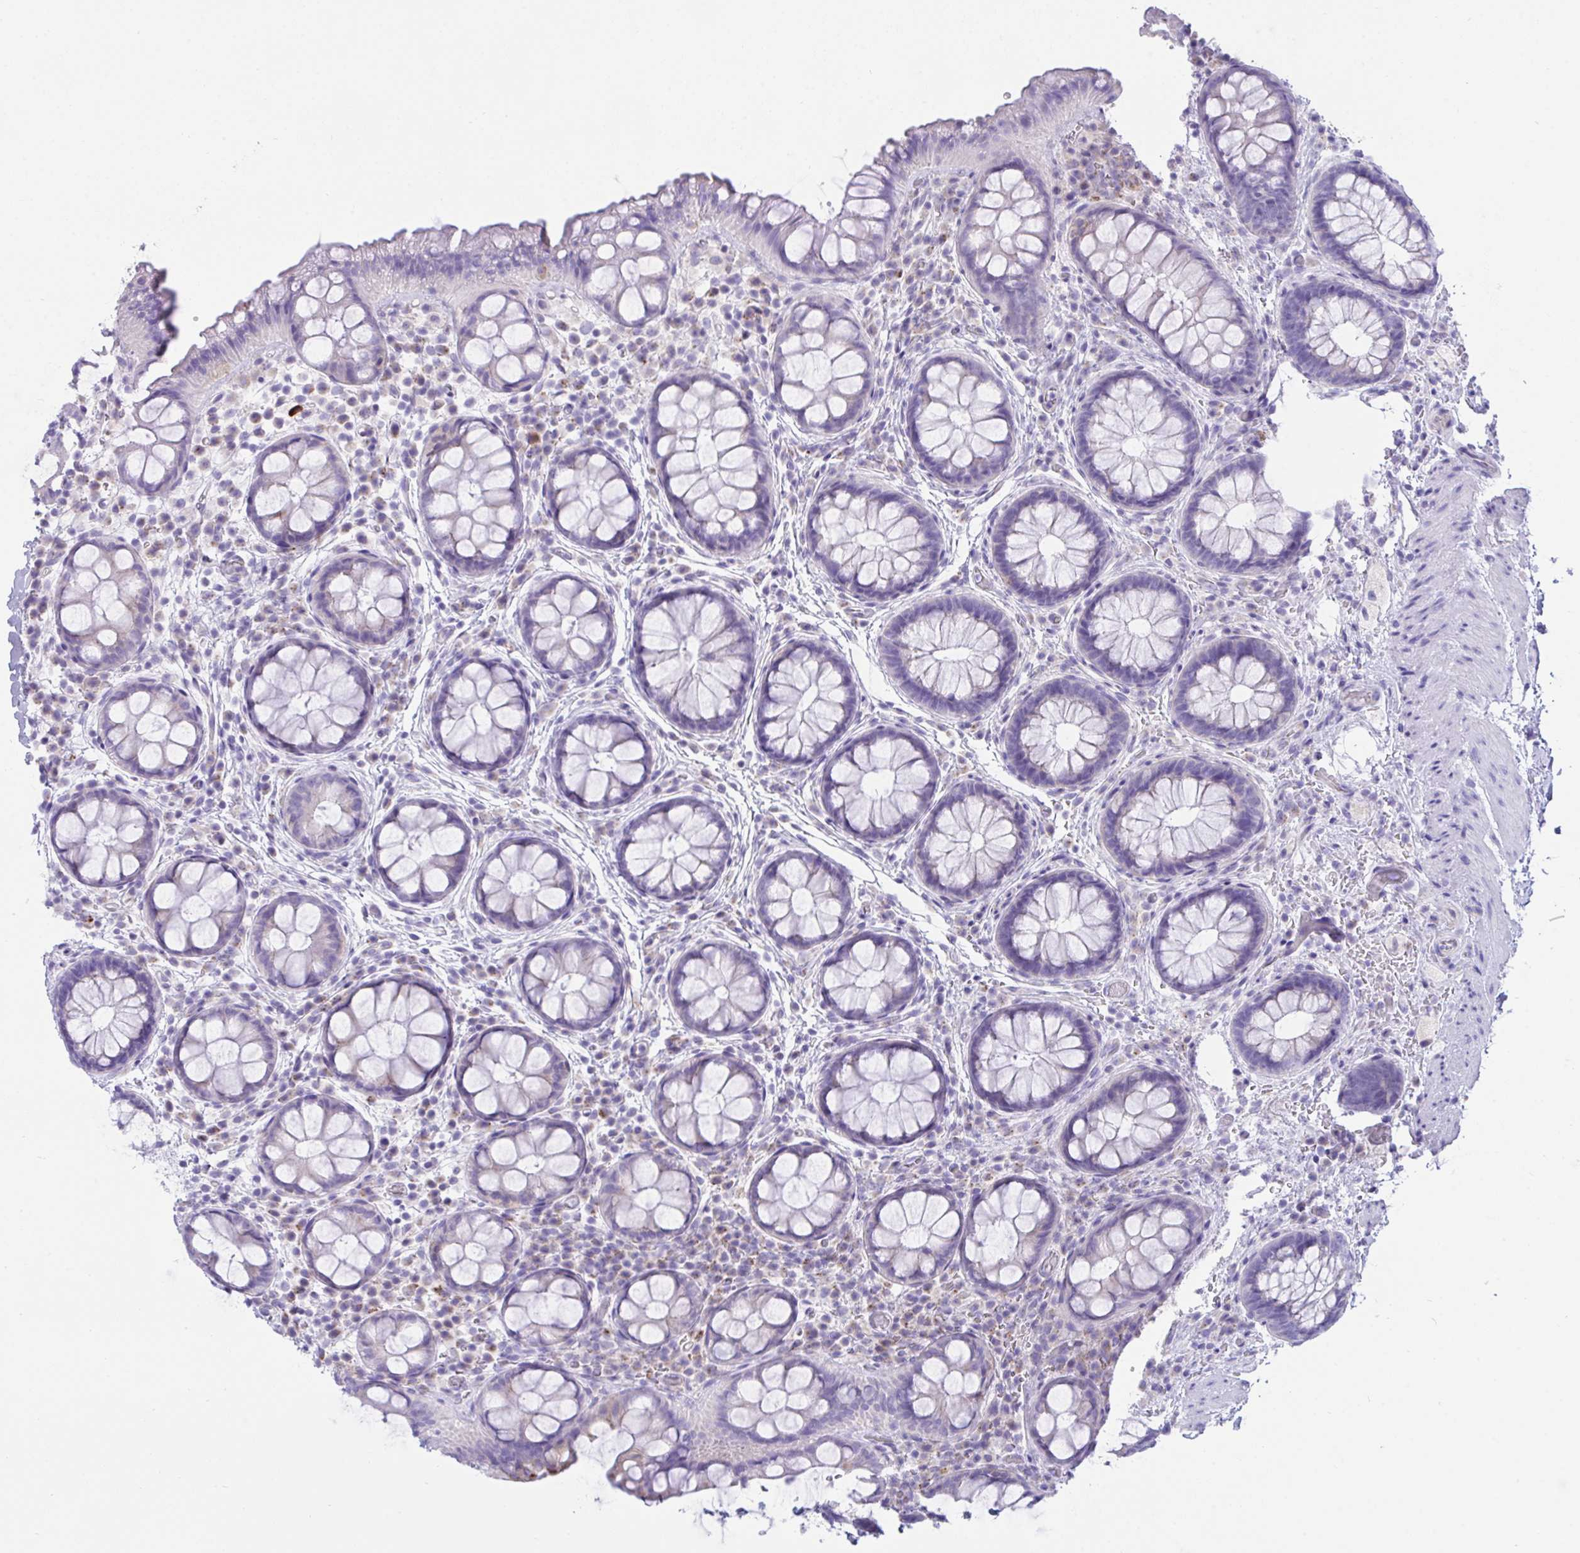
{"staining": {"intensity": "negative", "quantity": "none", "location": "none"}, "tissue": "rectum", "cell_type": "Glandular cells", "image_type": "normal", "snomed": [{"axis": "morphology", "description": "Normal tissue, NOS"}, {"axis": "topography", "description": "Rectum"}], "caption": "This is an IHC micrograph of benign rectum. There is no staining in glandular cells.", "gene": "TMEM106B", "patient": {"sex": "female", "age": 69}}